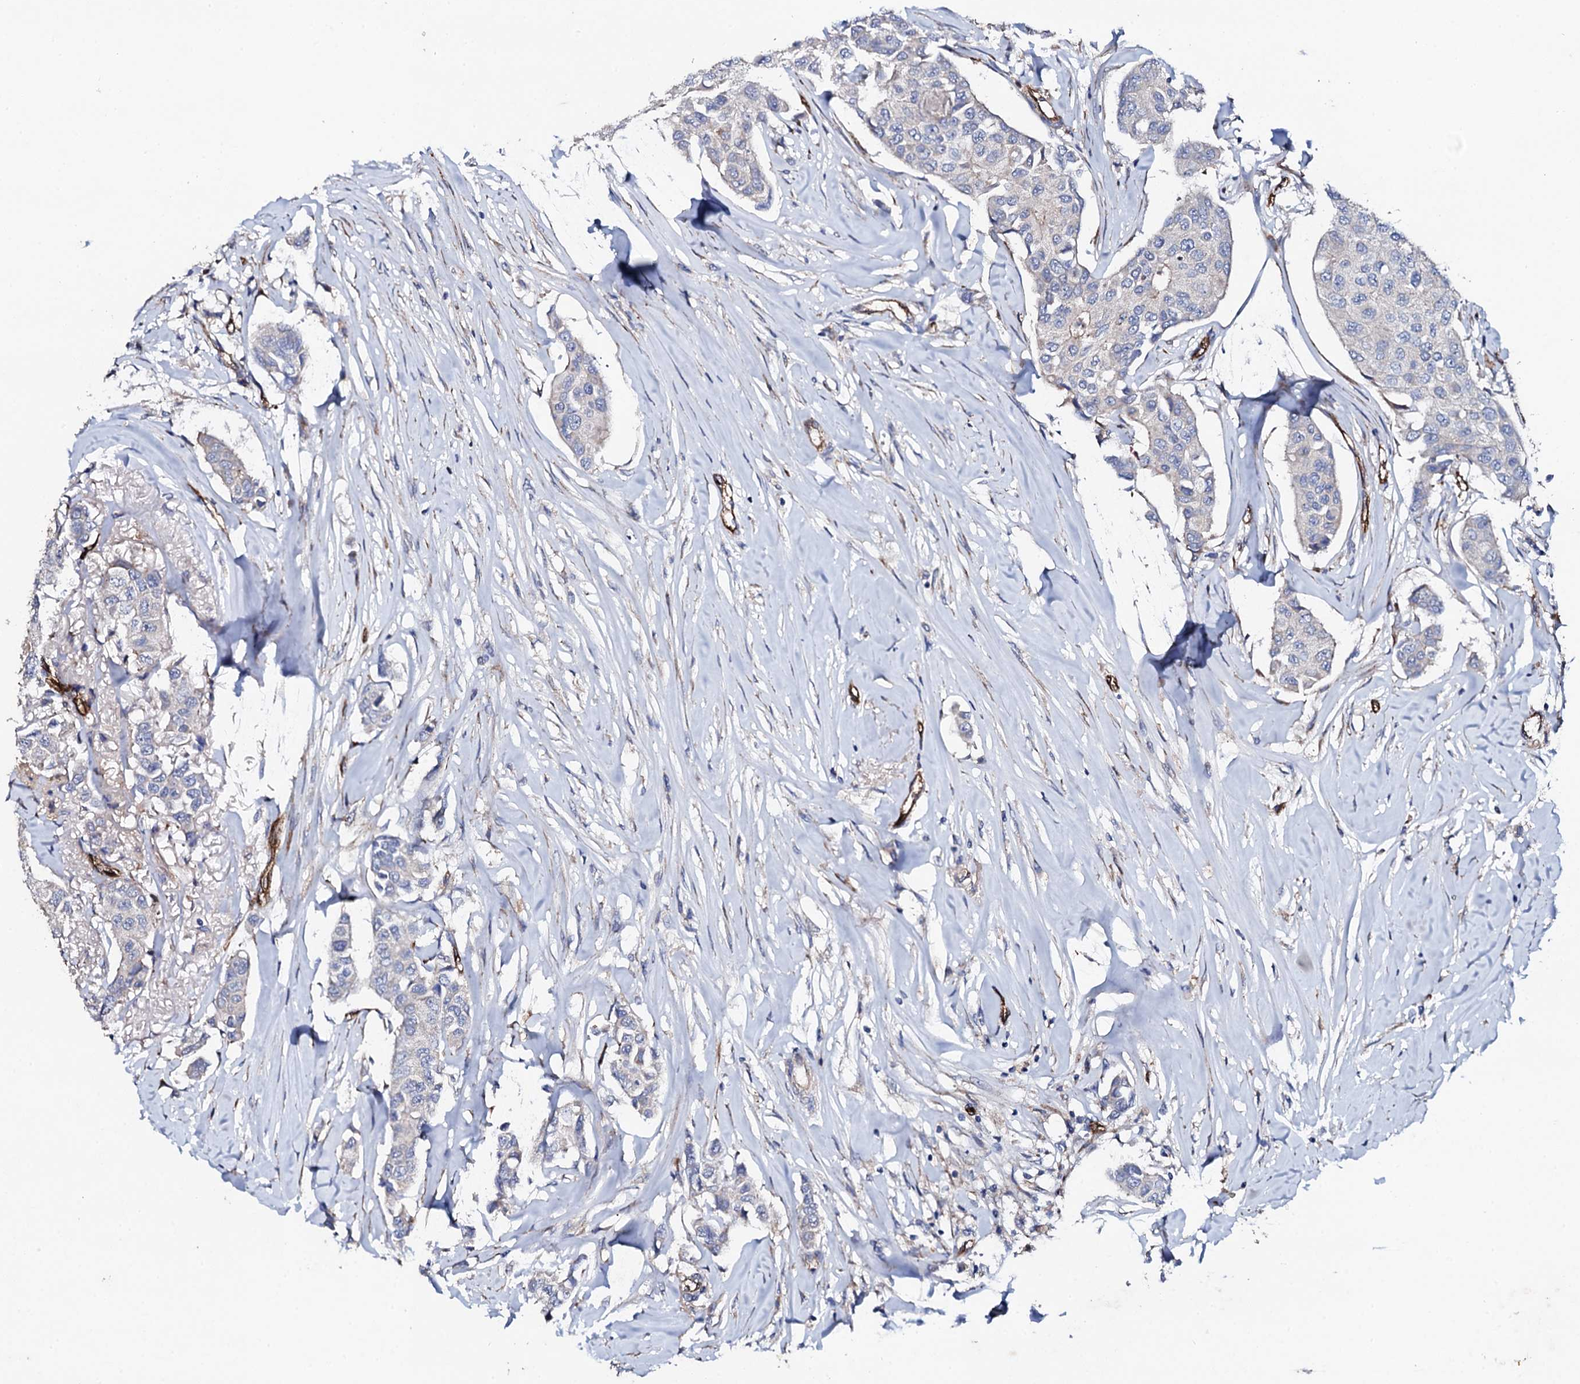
{"staining": {"intensity": "negative", "quantity": "none", "location": "none"}, "tissue": "breast cancer", "cell_type": "Tumor cells", "image_type": "cancer", "snomed": [{"axis": "morphology", "description": "Duct carcinoma"}, {"axis": "topography", "description": "Breast"}], "caption": "Immunohistochemistry (IHC) image of human breast intraductal carcinoma stained for a protein (brown), which reveals no positivity in tumor cells.", "gene": "DBX1", "patient": {"sex": "female", "age": 80}}